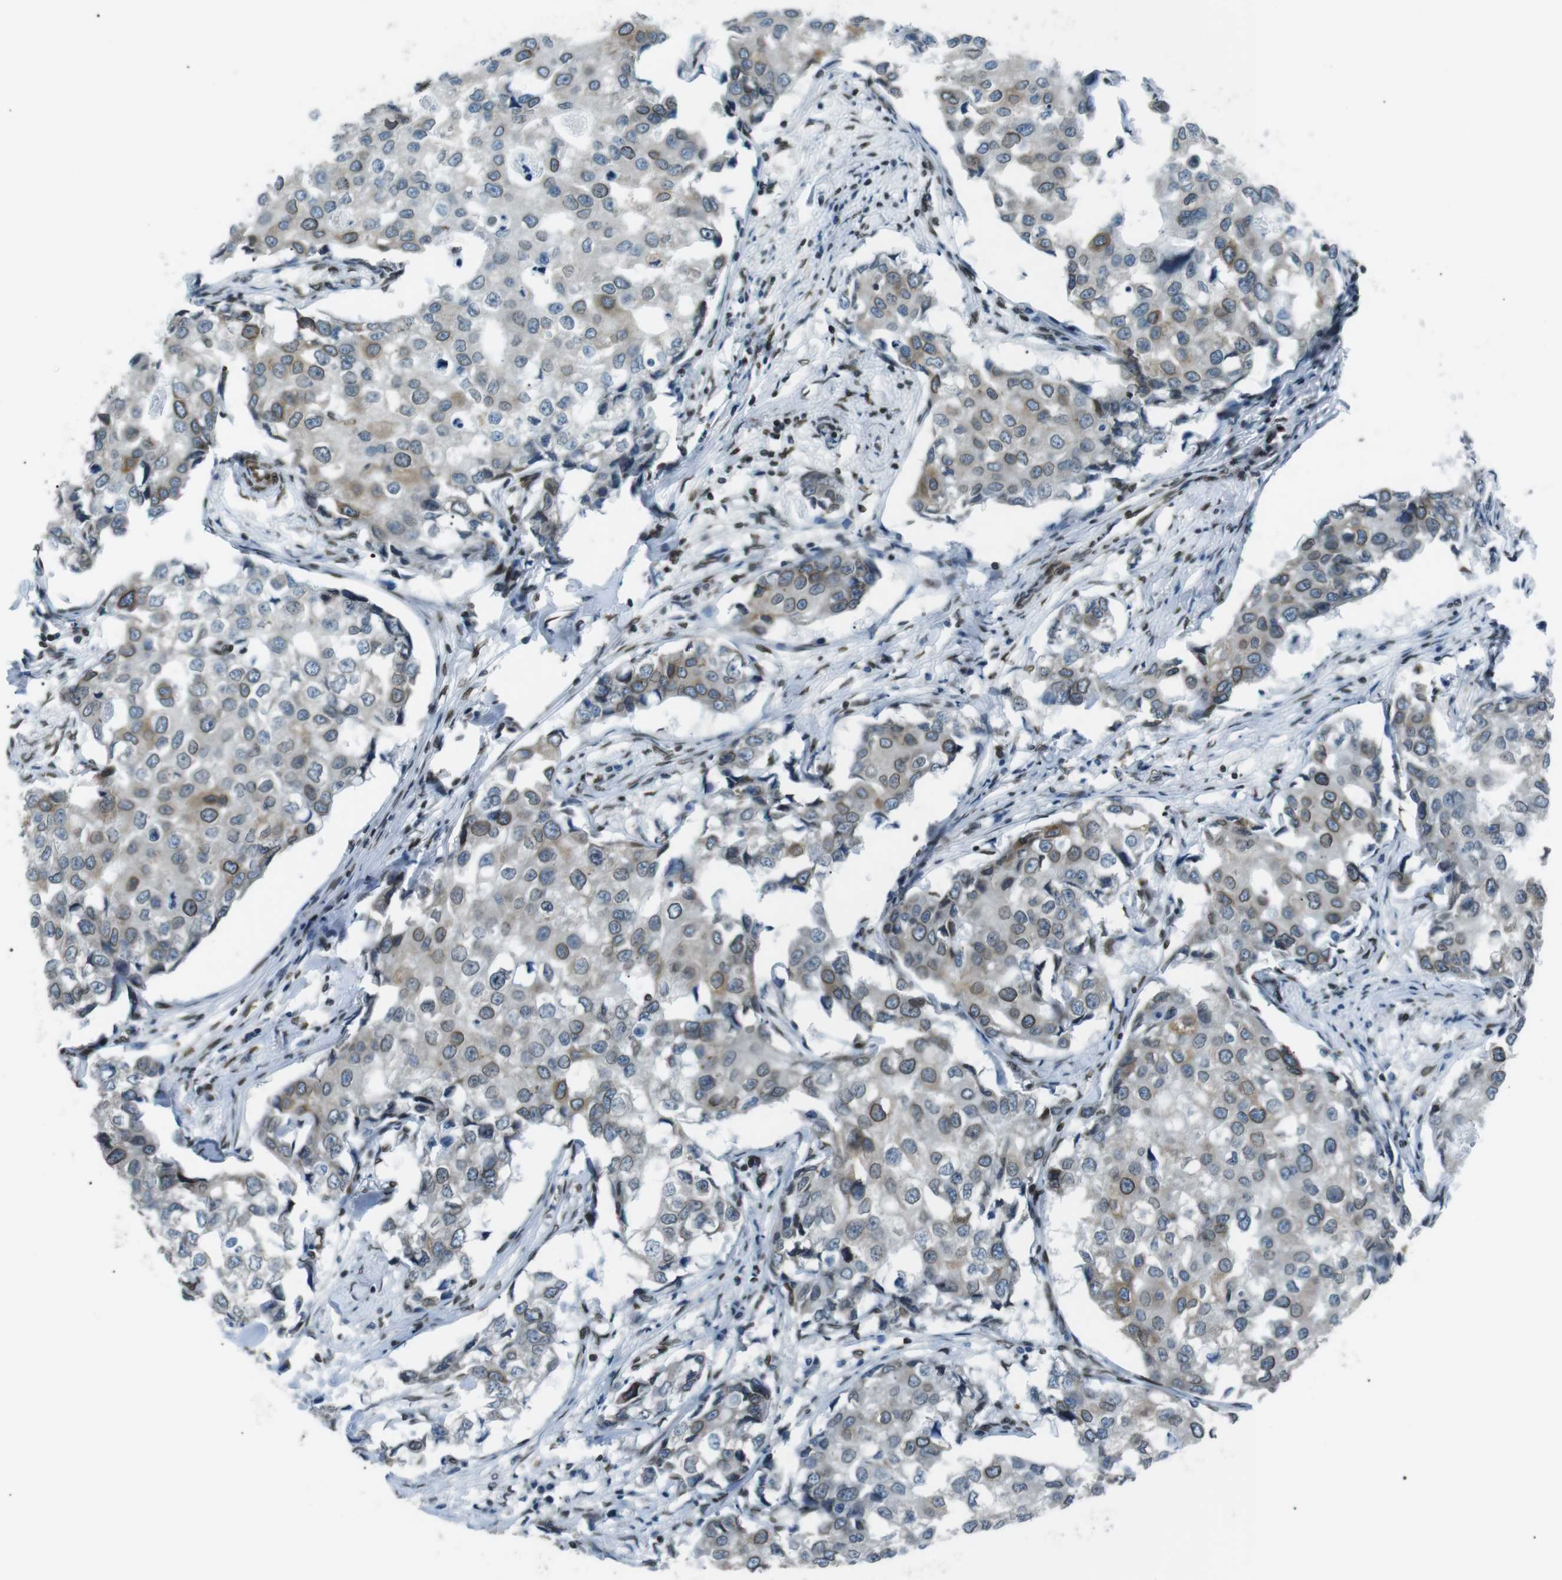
{"staining": {"intensity": "moderate", "quantity": "25%-75%", "location": "cytoplasmic/membranous,nuclear"}, "tissue": "breast cancer", "cell_type": "Tumor cells", "image_type": "cancer", "snomed": [{"axis": "morphology", "description": "Duct carcinoma"}, {"axis": "topography", "description": "Breast"}], "caption": "A photomicrograph of human breast cancer stained for a protein exhibits moderate cytoplasmic/membranous and nuclear brown staining in tumor cells. (Brightfield microscopy of DAB IHC at high magnification).", "gene": "TMX4", "patient": {"sex": "female", "age": 27}}